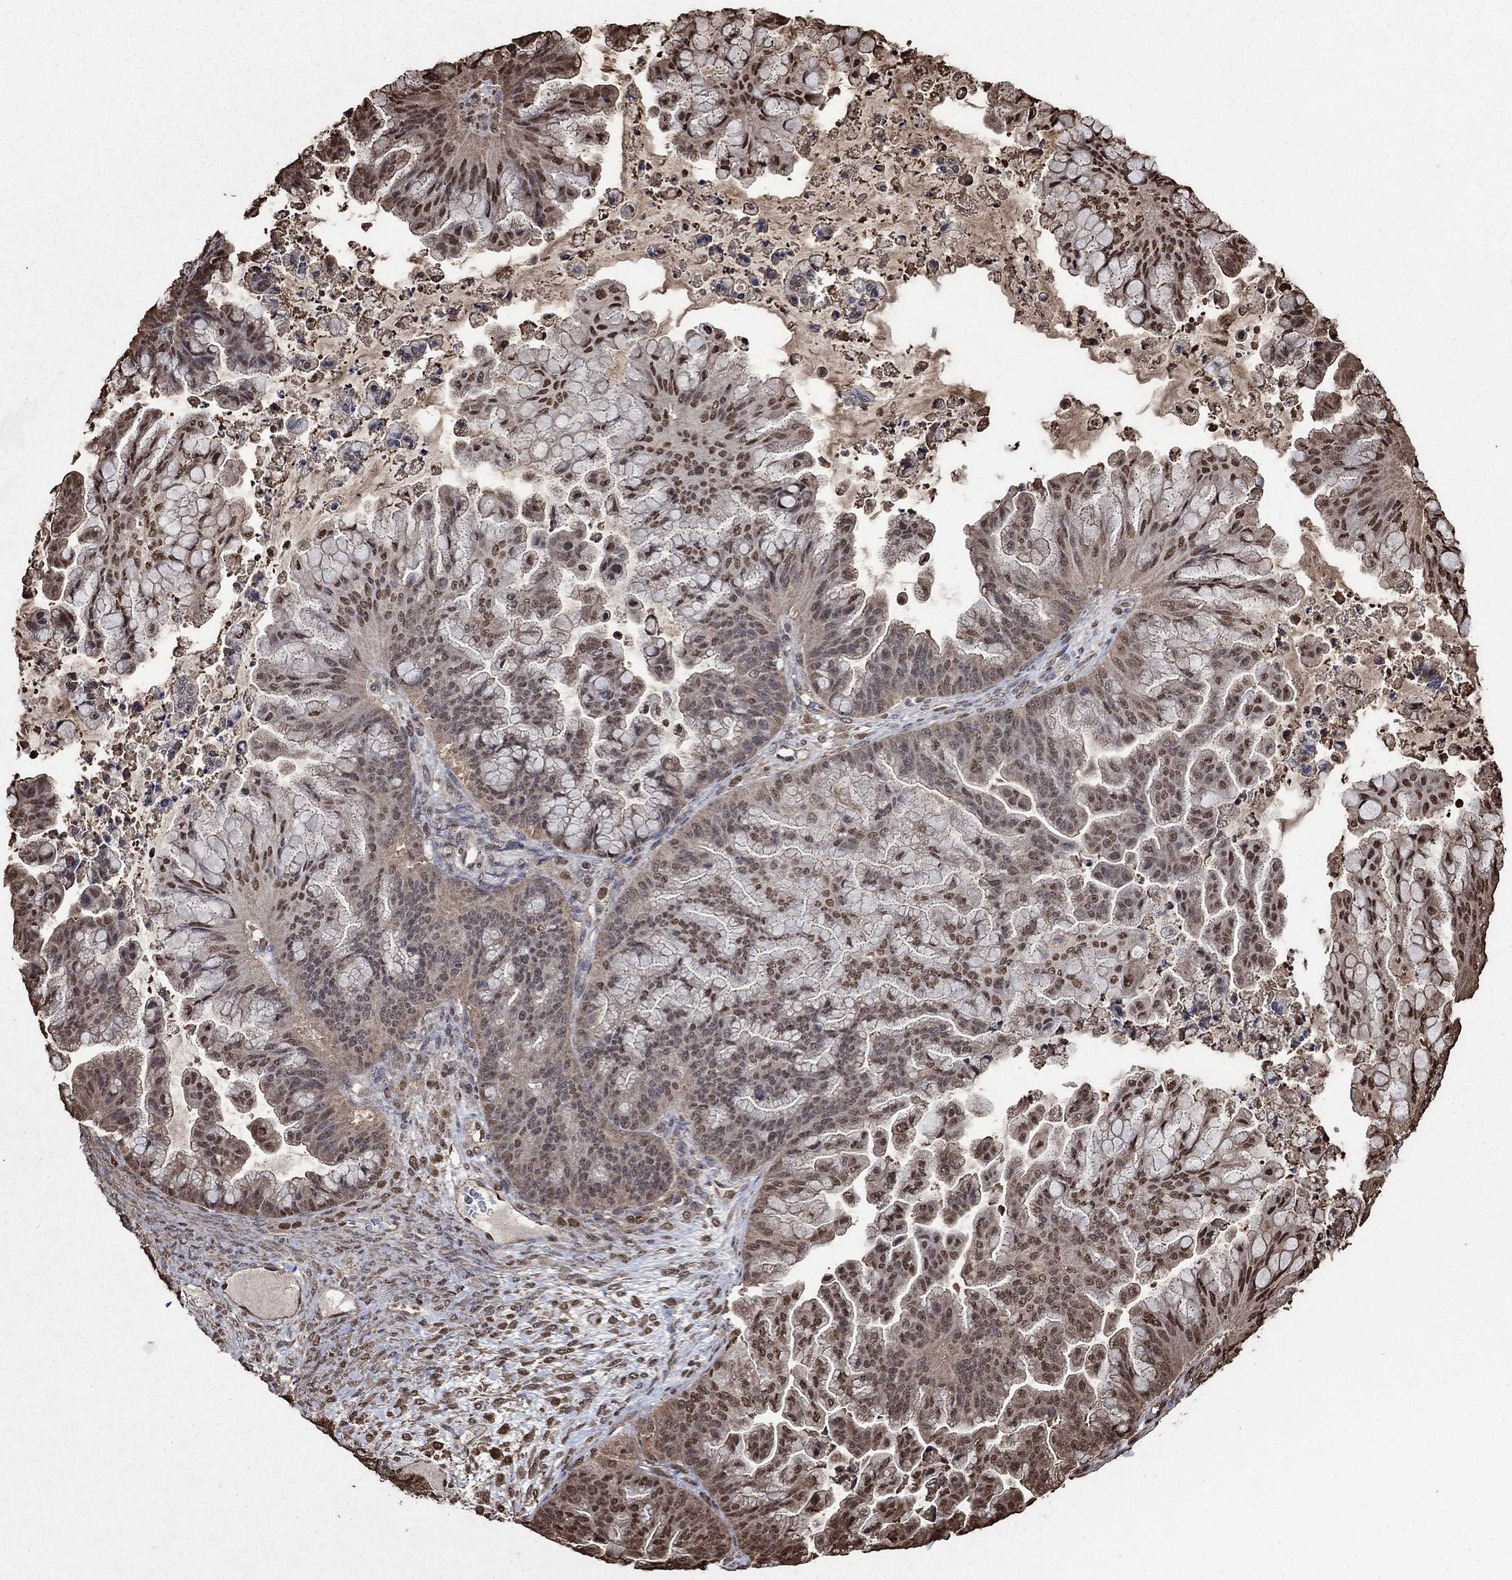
{"staining": {"intensity": "moderate", "quantity": "25%-75%", "location": "nuclear"}, "tissue": "ovarian cancer", "cell_type": "Tumor cells", "image_type": "cancer", "snomed": [{"axis": "morphology", "description": "Cystadenocarcinoma, mucinous, NOS"}, {"axis": "topography", "description": "Ovary"}], "caption": "Immunohistochemistry (DAB (3,3'-diaminobenzidine)) staining of ovarian cancer (mucinous cystadenocarcinoma) shows moderate nuclear protein positivity in about 25%-75% of tumor cells.", "gene": "GAPDH", "patient": {"sex": "female", "age": 67}}